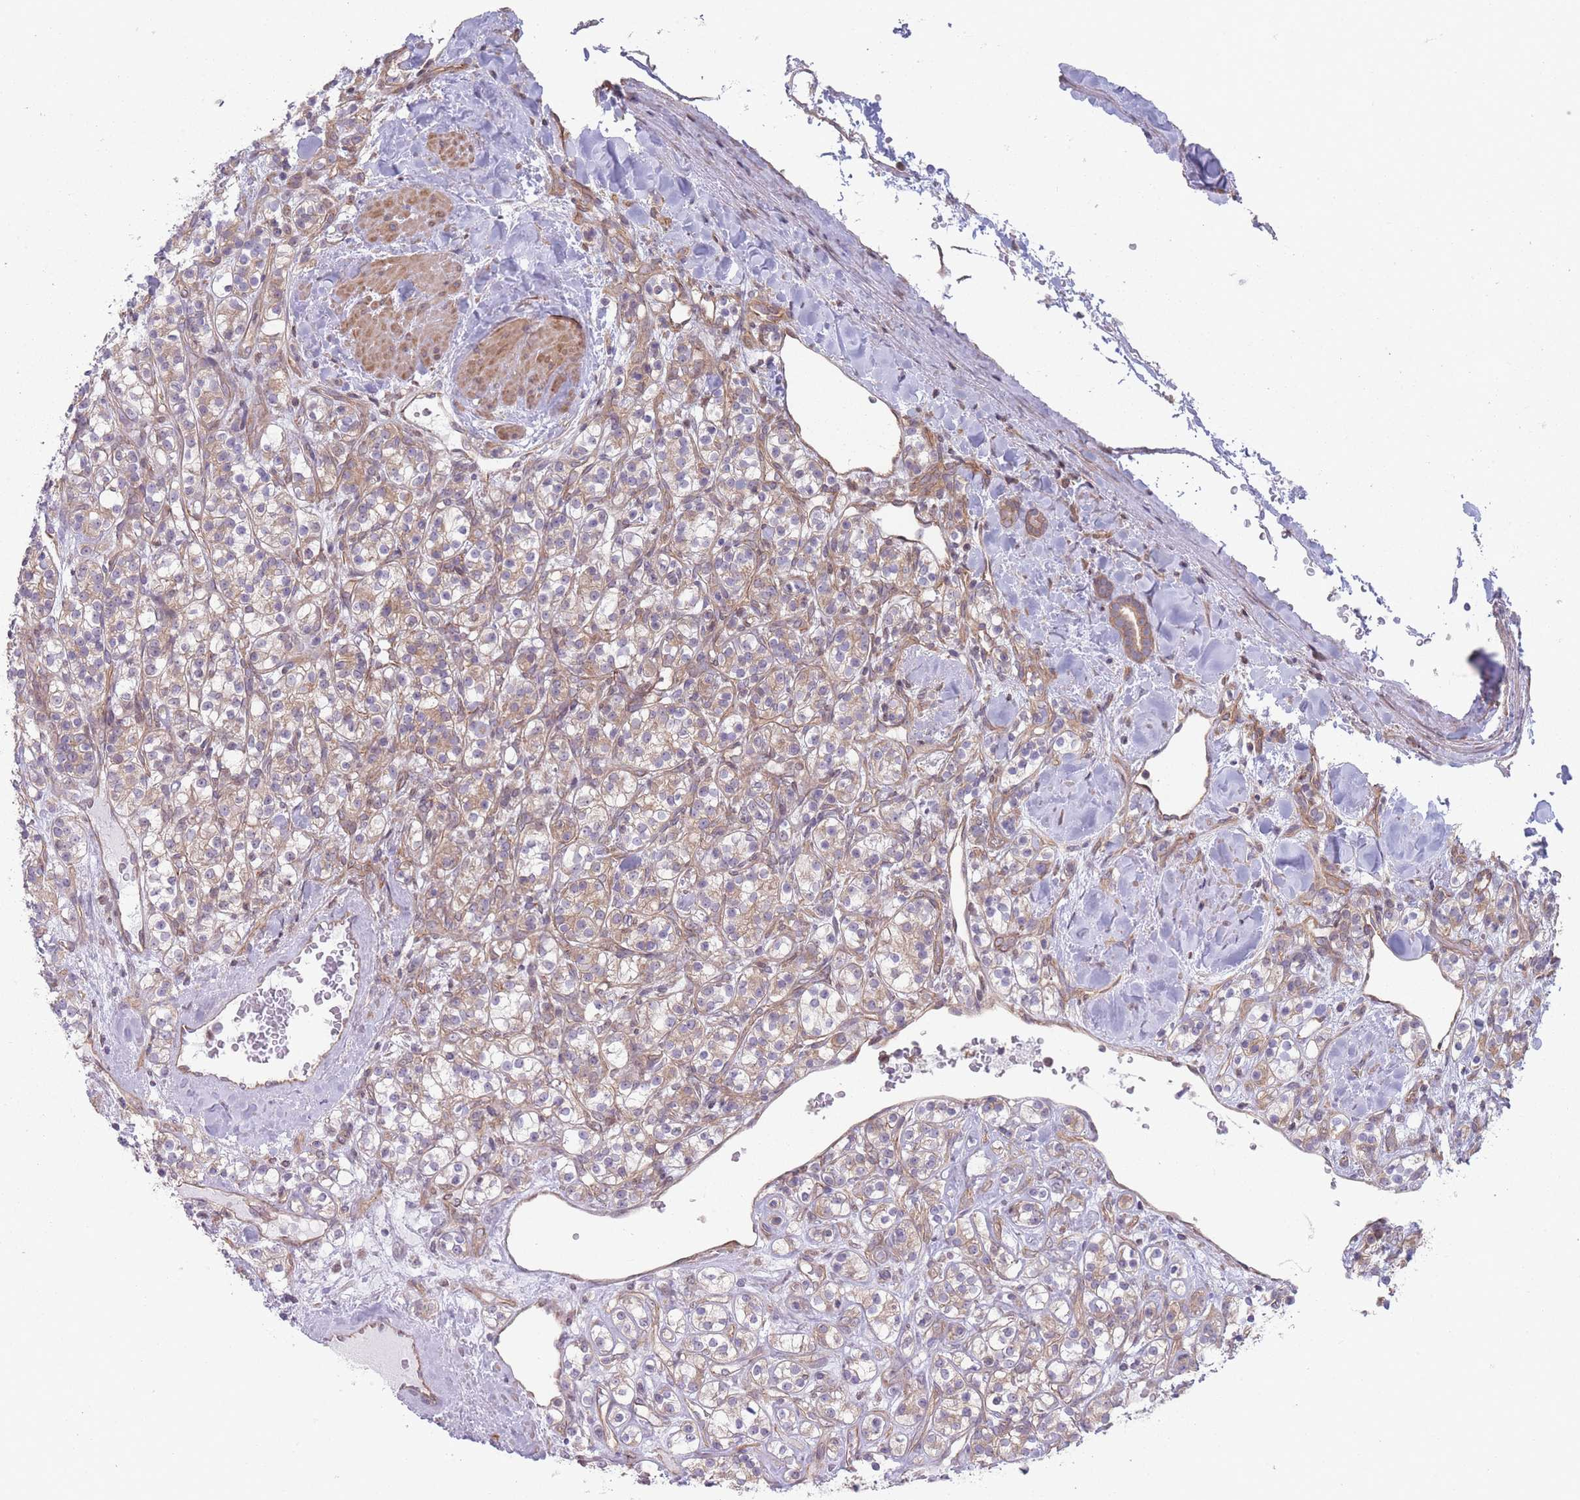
{"staining": {"intensity": "moderate", "quantity": "25%-75%", "location": "cytoplasmic/membranous"}, "tissue": "renal cancer", "cell_type": "Tumor cells", "image_type": "cancer", "snomed": [{"axis": "morphology", "description": "Adenocarcinoma, NOS"}, {"axis": "topography", "description": "Kidney"}], "caption": "This image demonstrates adenocarcinoma (renal) stained with immunohistochemistry (IHC) to label a protein in brown. The cytoplasmic/membranous of tumor cells show moderate positivity for the protein. Nuclei are counter-stained blue.", "gene": "VRK2", "patient": {"sex": "male", "age": 77}}